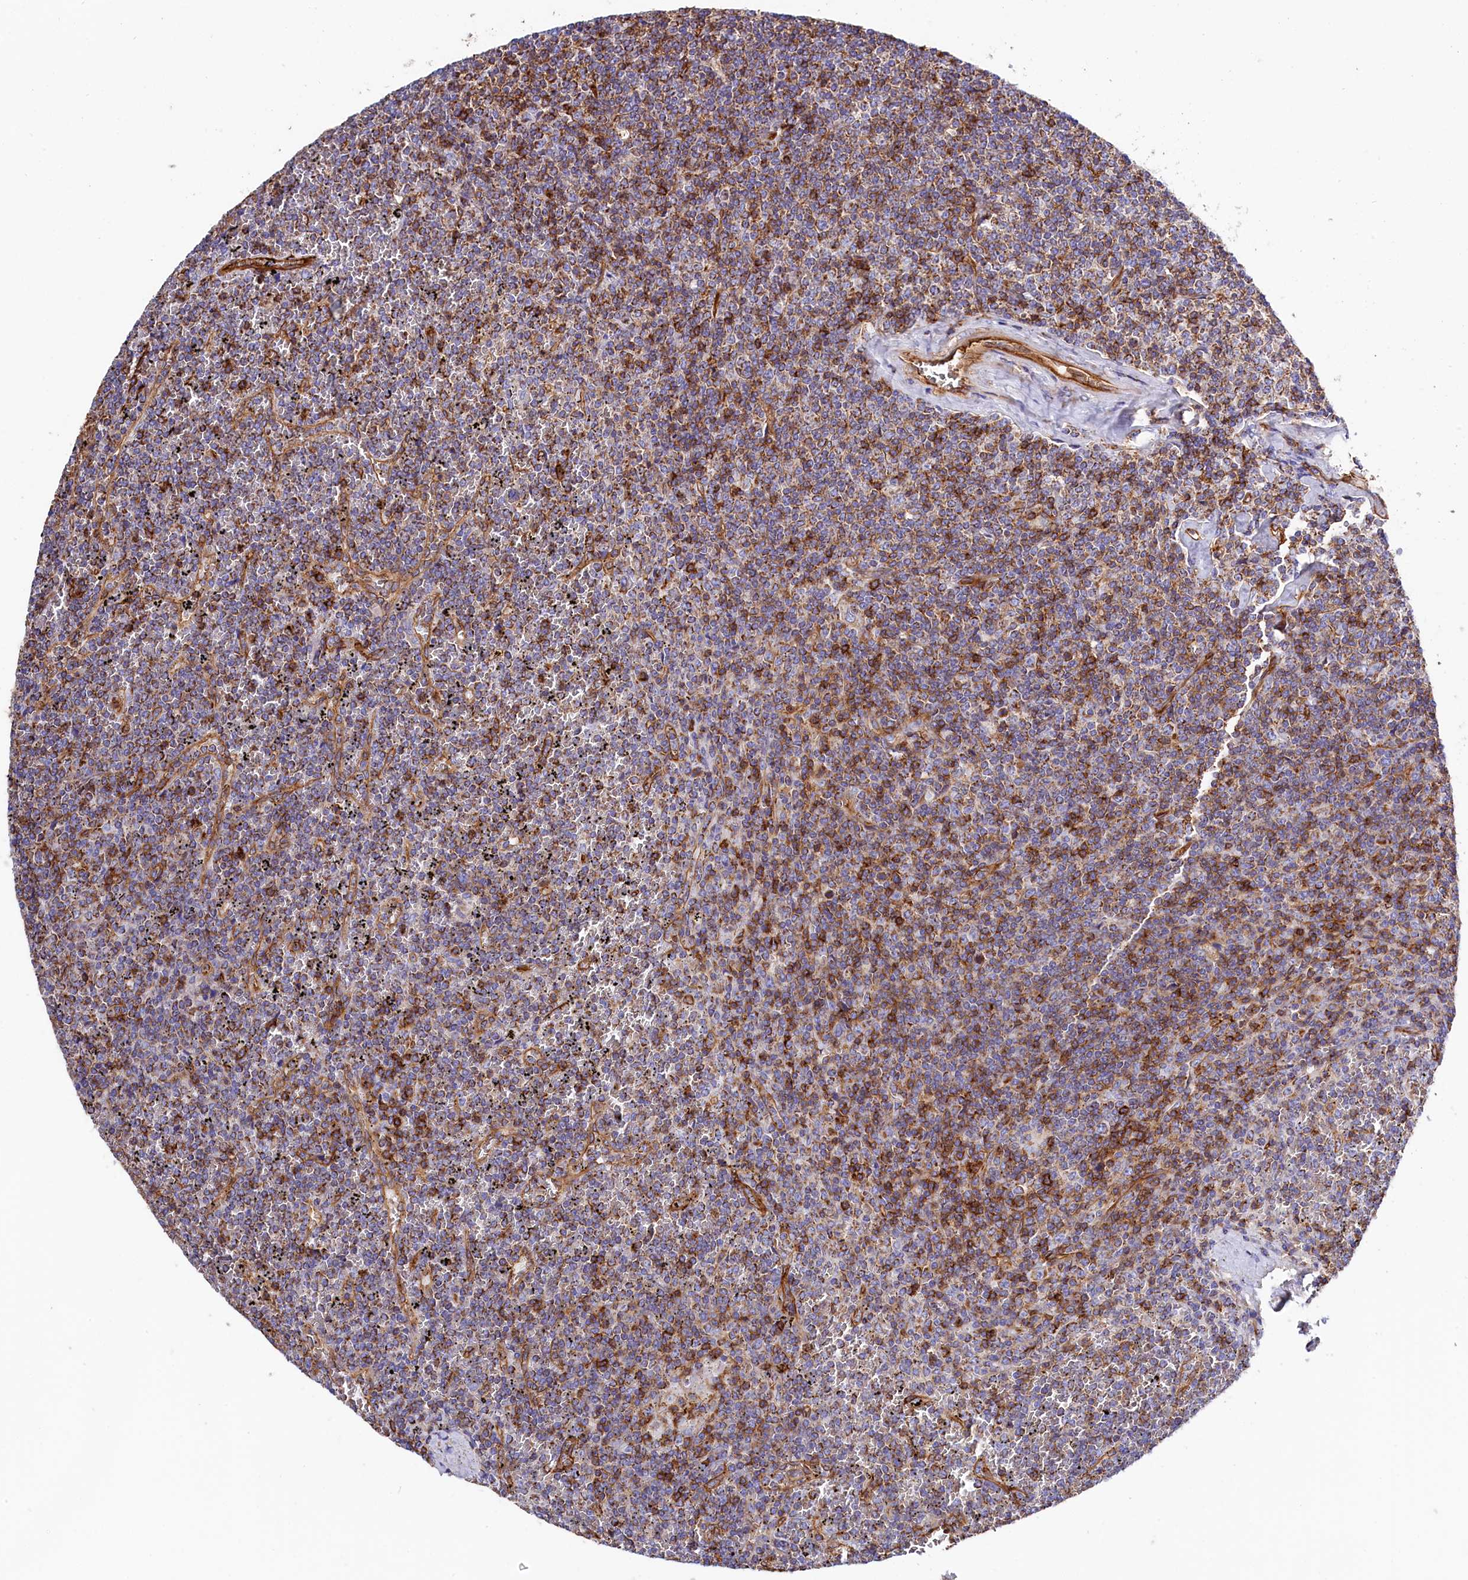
{"staining": {"intensity": "moderate", "quantity": "<25%", "location": "cytoplasmic/membranous"}, "tissue": "lymphoma", "cell_type": "Tumor cells", "image_type": "cancer", "snomed": [{"axis": "morphology", "description": "Malignant lymphoma, non-Hodgkin's type, Low grade"}, {"axis": "topography", "description": "Spleen"}], "caption": "Protein expression analysis of lymphoma exhibits moderate cytoplasmic/membranous staining in approximately <25% of tumor cells. (Brightfield microscopy of DAB IHC at high magnification).", "gene": "ATP2B4", "patient": {"sex": "female", "age": 19}}